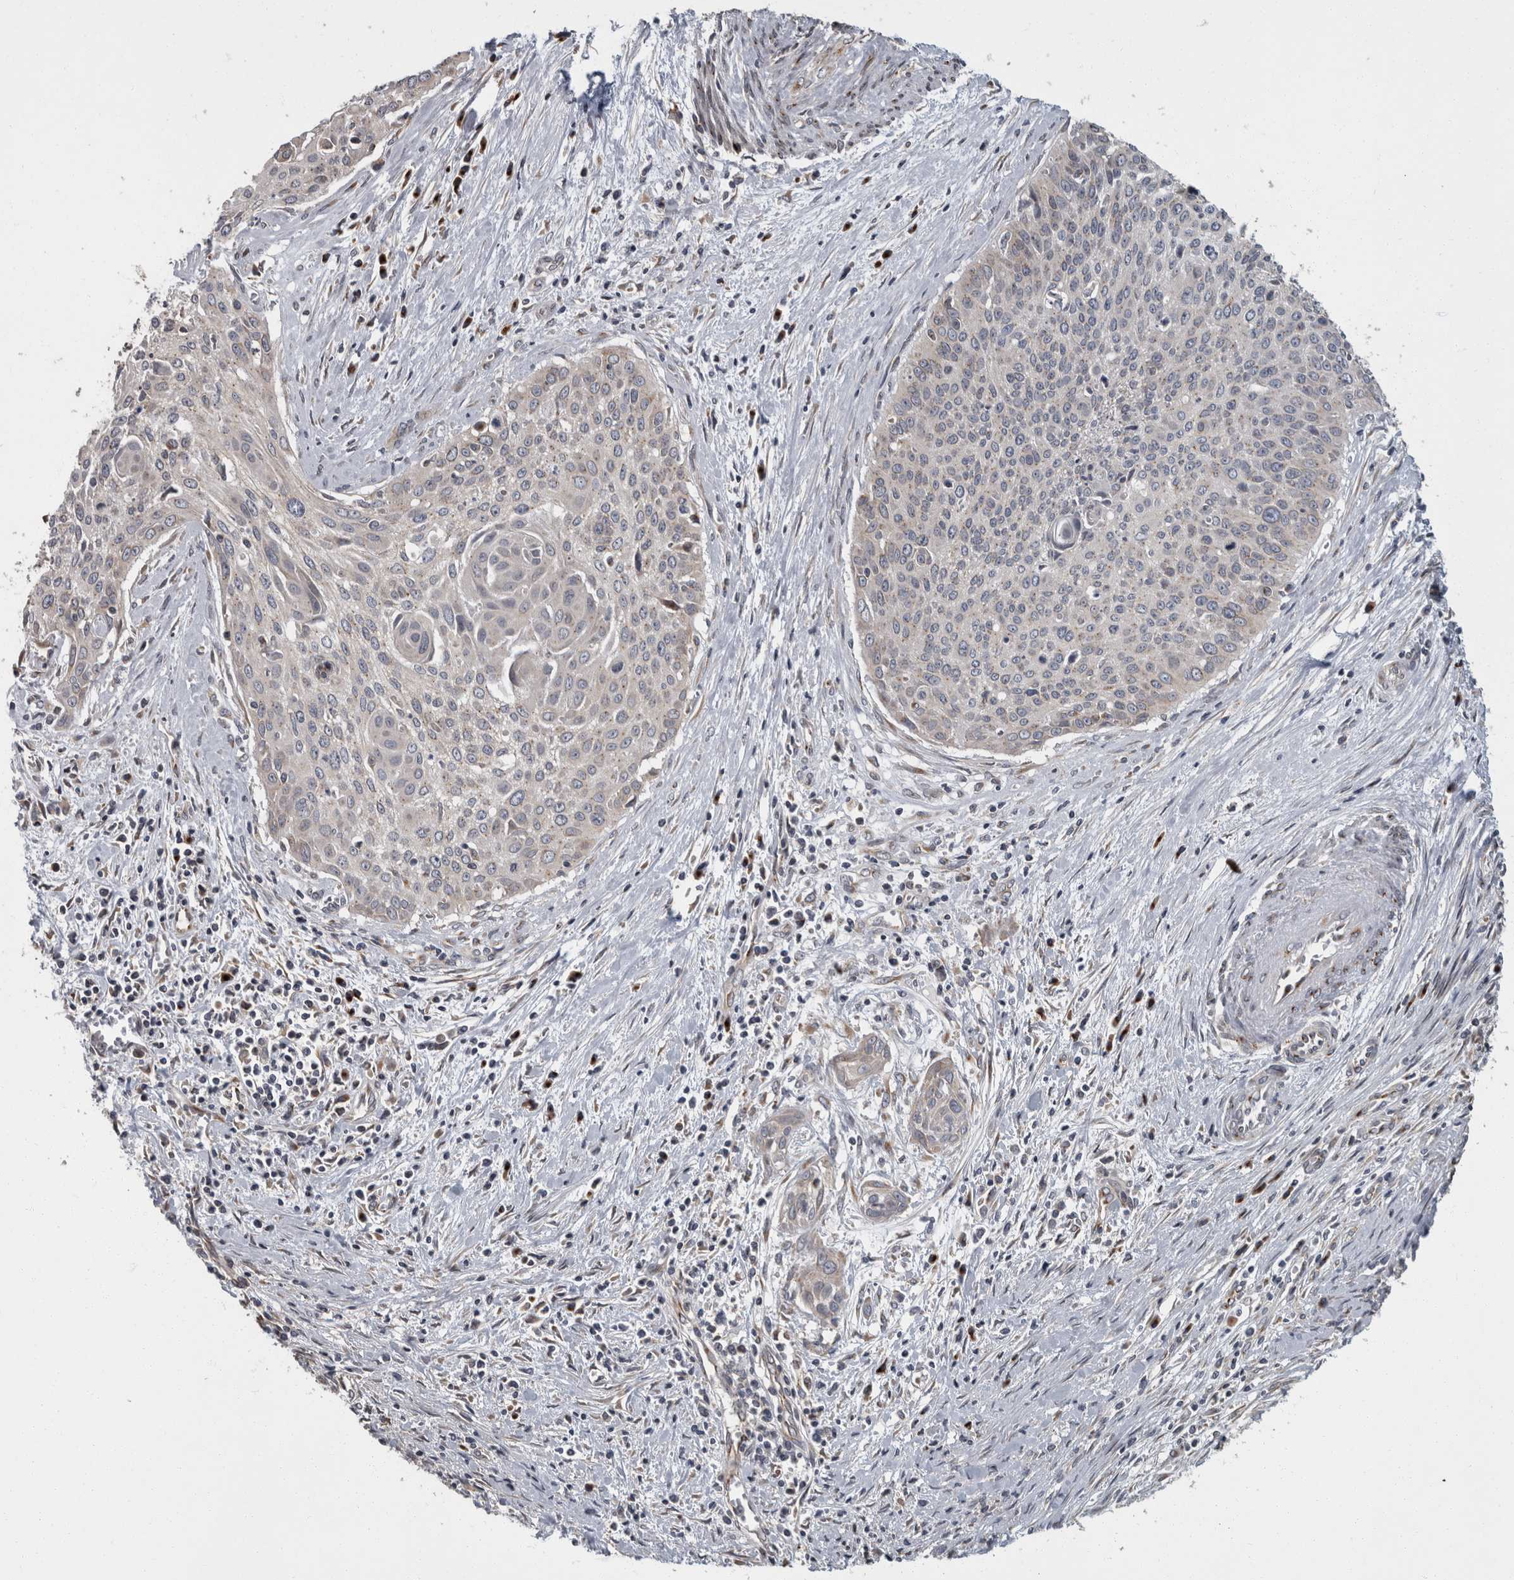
{"staining": {"intensity": "negative", "quantity": "none", "location": "none"}, "tissue": "cervical cancer", "cell_type": "Tumor cells", "image_type": "cancer", "snomed": [{"axis": "morphology", "description": "Squamous cell carcinoma, NOS"}, {"axis": "topography", "description": "Cervix"}], "caption": "Protein analysis of cervical cancer (squamous cell carcinoma) exhibits no significant expression in tumor cells. The staining was performed using DAB to visualize the protein expression in brown, while the nuclei were stained in blue with hematoxylin (Magnification: 20x).", "gene": "LMAN2L", "patient": {"sex": "female", "age": 55}}